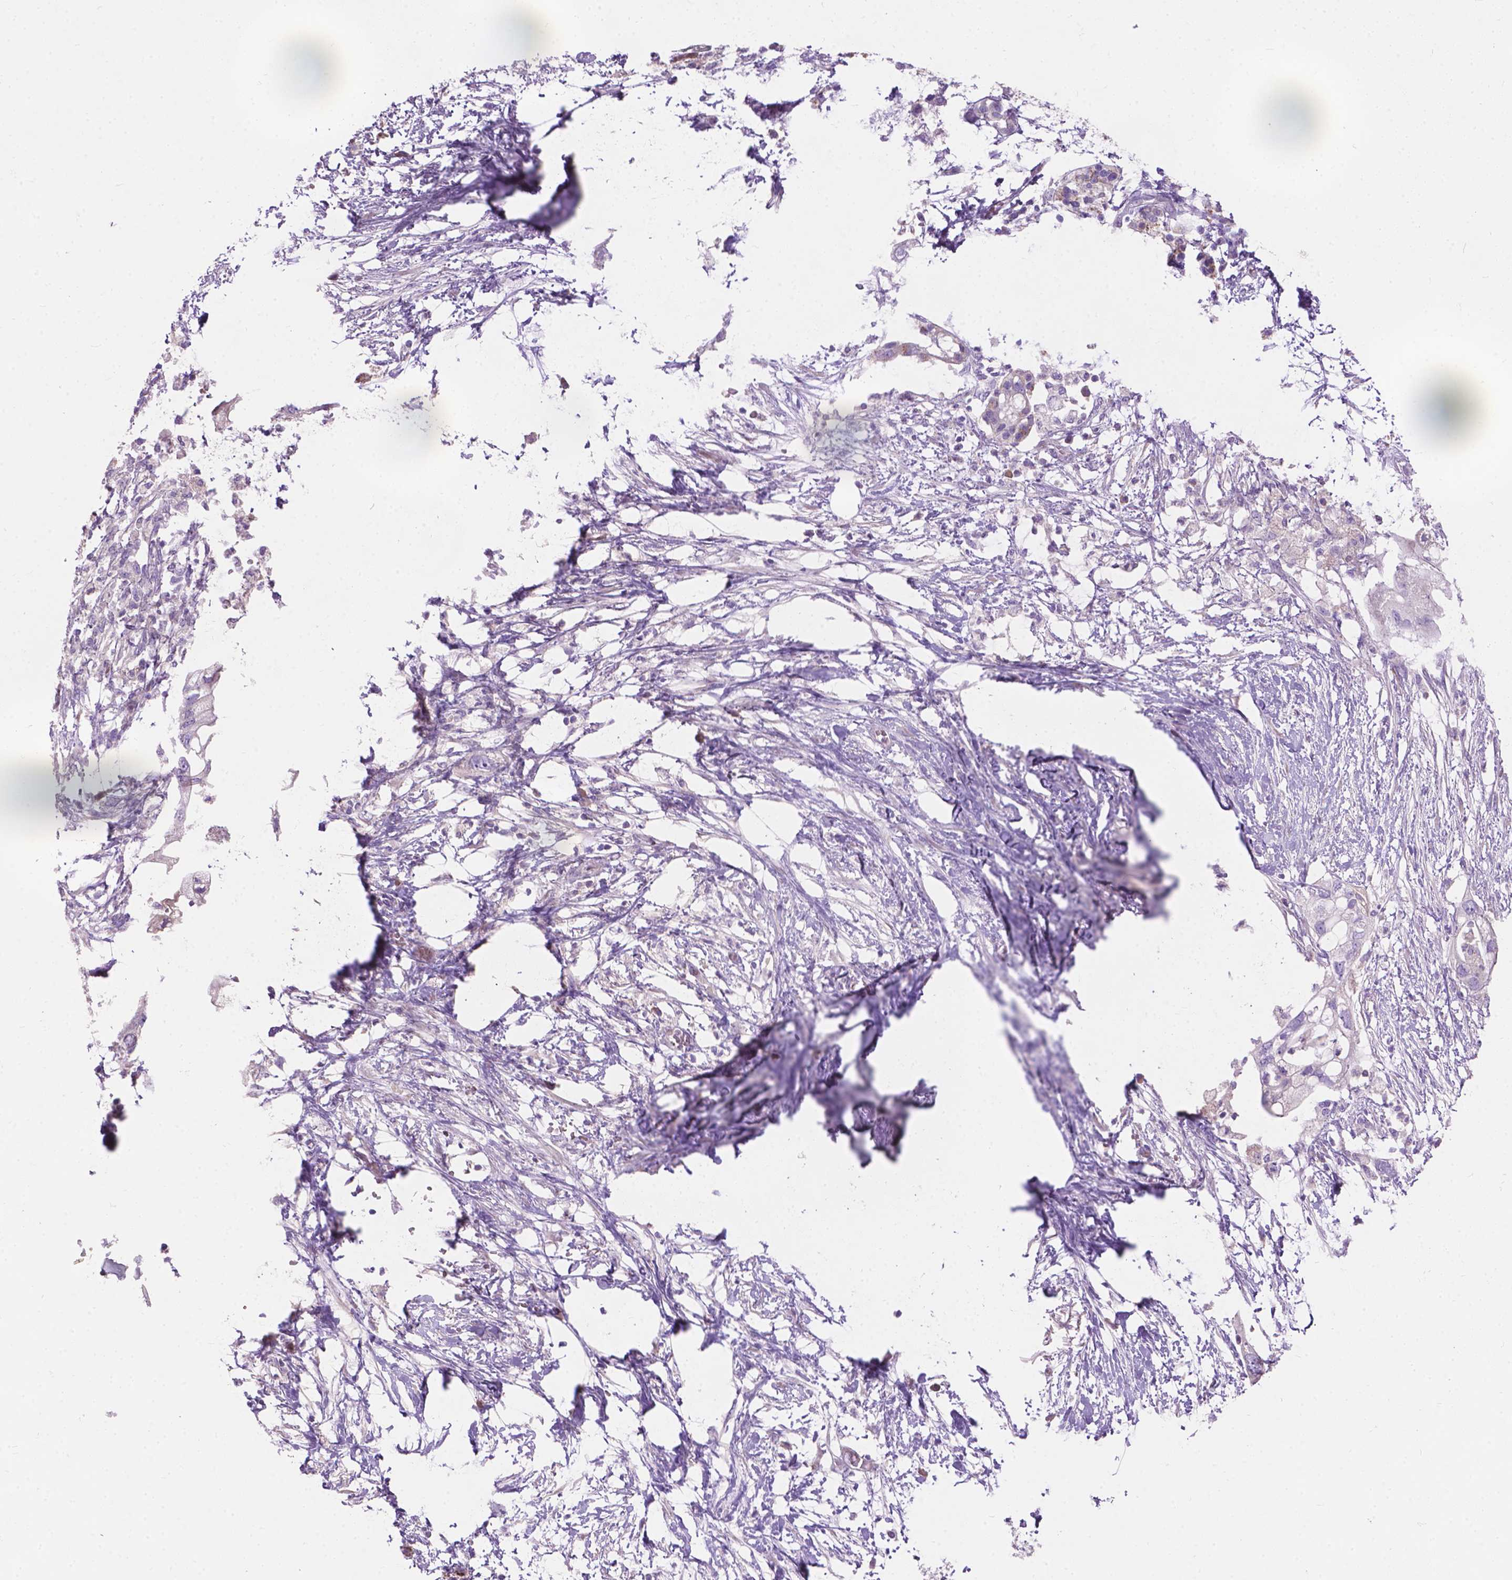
{"staining": {"intensity": "negative", "quantity": "none", "location": "none"}, "tissue": "pancreatic cancer", "cell_type": "Tumor cells", "image_type": "cancer", "snomed": [{"axis": "morphology", "description": "Adenocarcinoma, NOS"}, {"axis": "topography", "description": "Pancreas"}], "caption": "A photomicrograph of pancreatic cancer stained for a protein reveals no brown staining in tumor cells.", "gene": "NOXO1", "patient": {"sex": "female", "age": 72}}